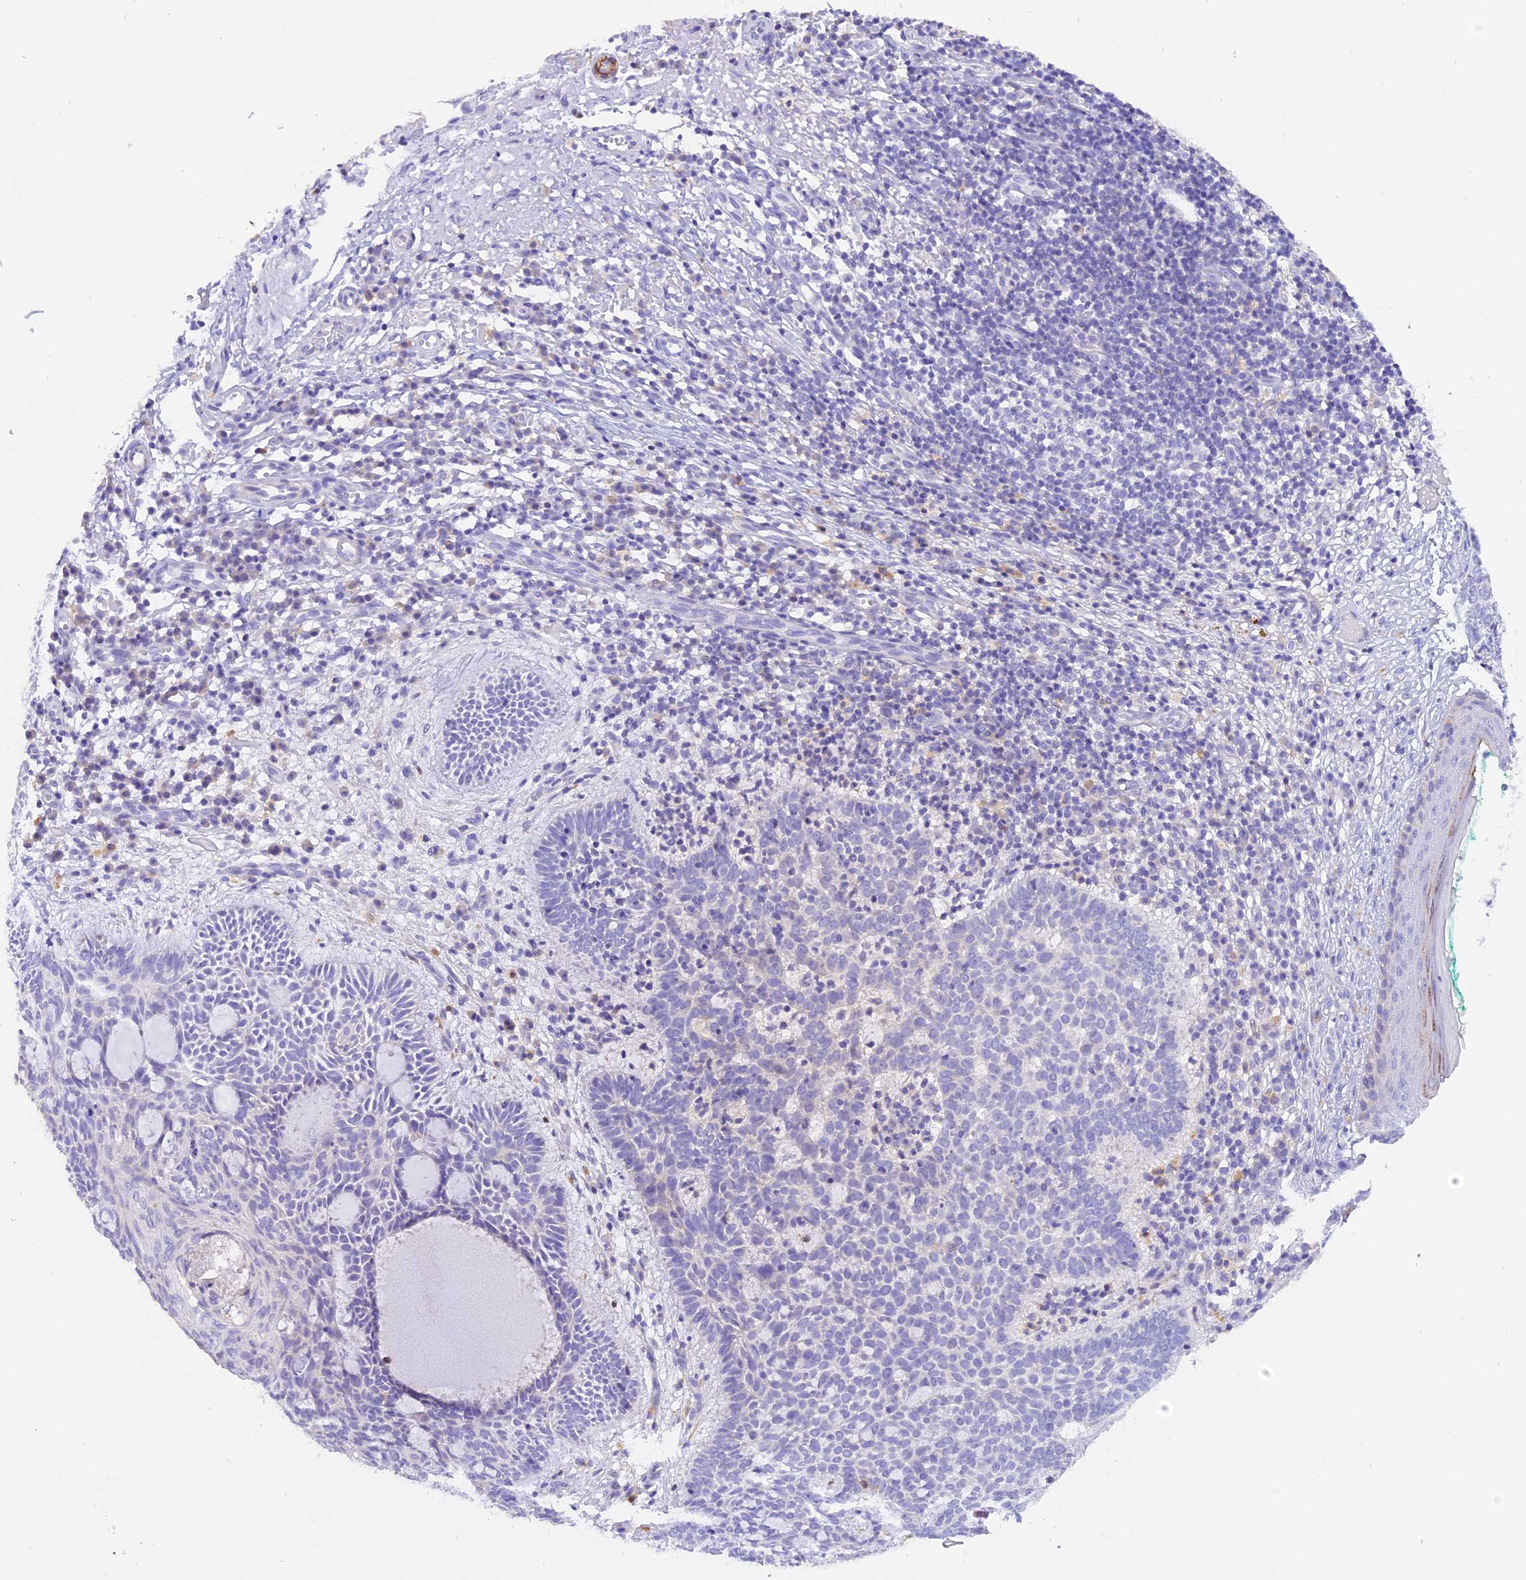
{"staining": {"intensity": "negative", "quantity": "none", "location": "none"}, "tissue": "skin cancer", "cell_type": "Tumor cells", "image_type": "cancer", "snomed": [{"axis": "morphology", "description": "Basal cell carcinoma"}, {"axis": "topography", "description": "Skin"}], "caption": "DAB immunohistochemical staining of human skin basal cell carcinoma displays no significant expression in tumor cells.", "gene": "COL6A5", "patient": {"sex": "male", "age": 85}}